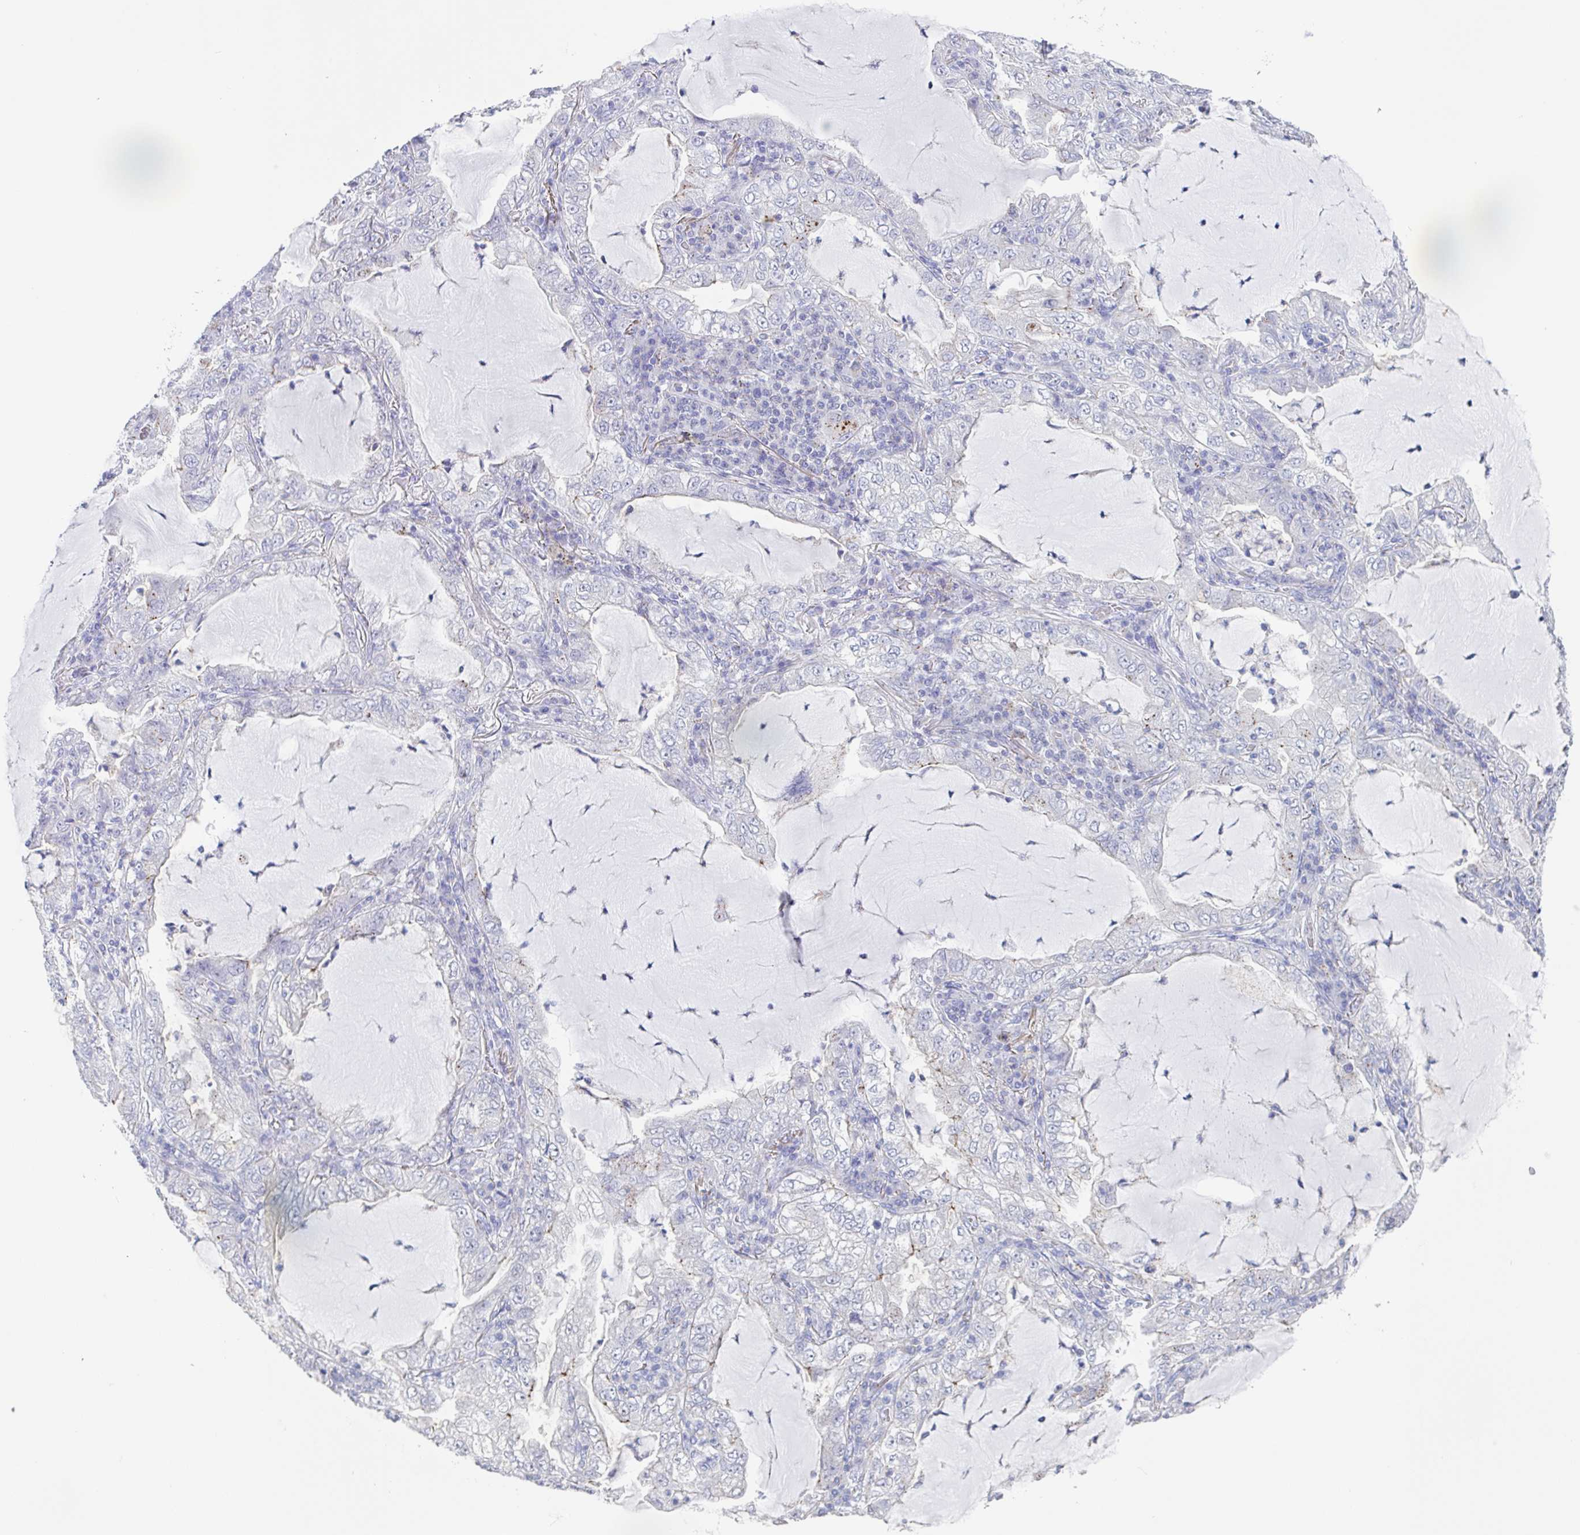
{"staining": {"intensity": "negative", "quantity": "none", "location": "none"}, "tissue": "lung cancer", "cell_type": "Tumor cells", "image_type": "cancer", "snomed": [{"axis": "morphology", "description": "Adenocarcinoma, NOS"}, {"axis": "topography", "description": "Lung"}], "caption": "Adenocarcinoma (lung) stained for a protein using immunohistochemistry (IHC) exhibits no staining tumor cells.", "gene": "CHMP5", "patient": {"sex": "female", "age": 73}}